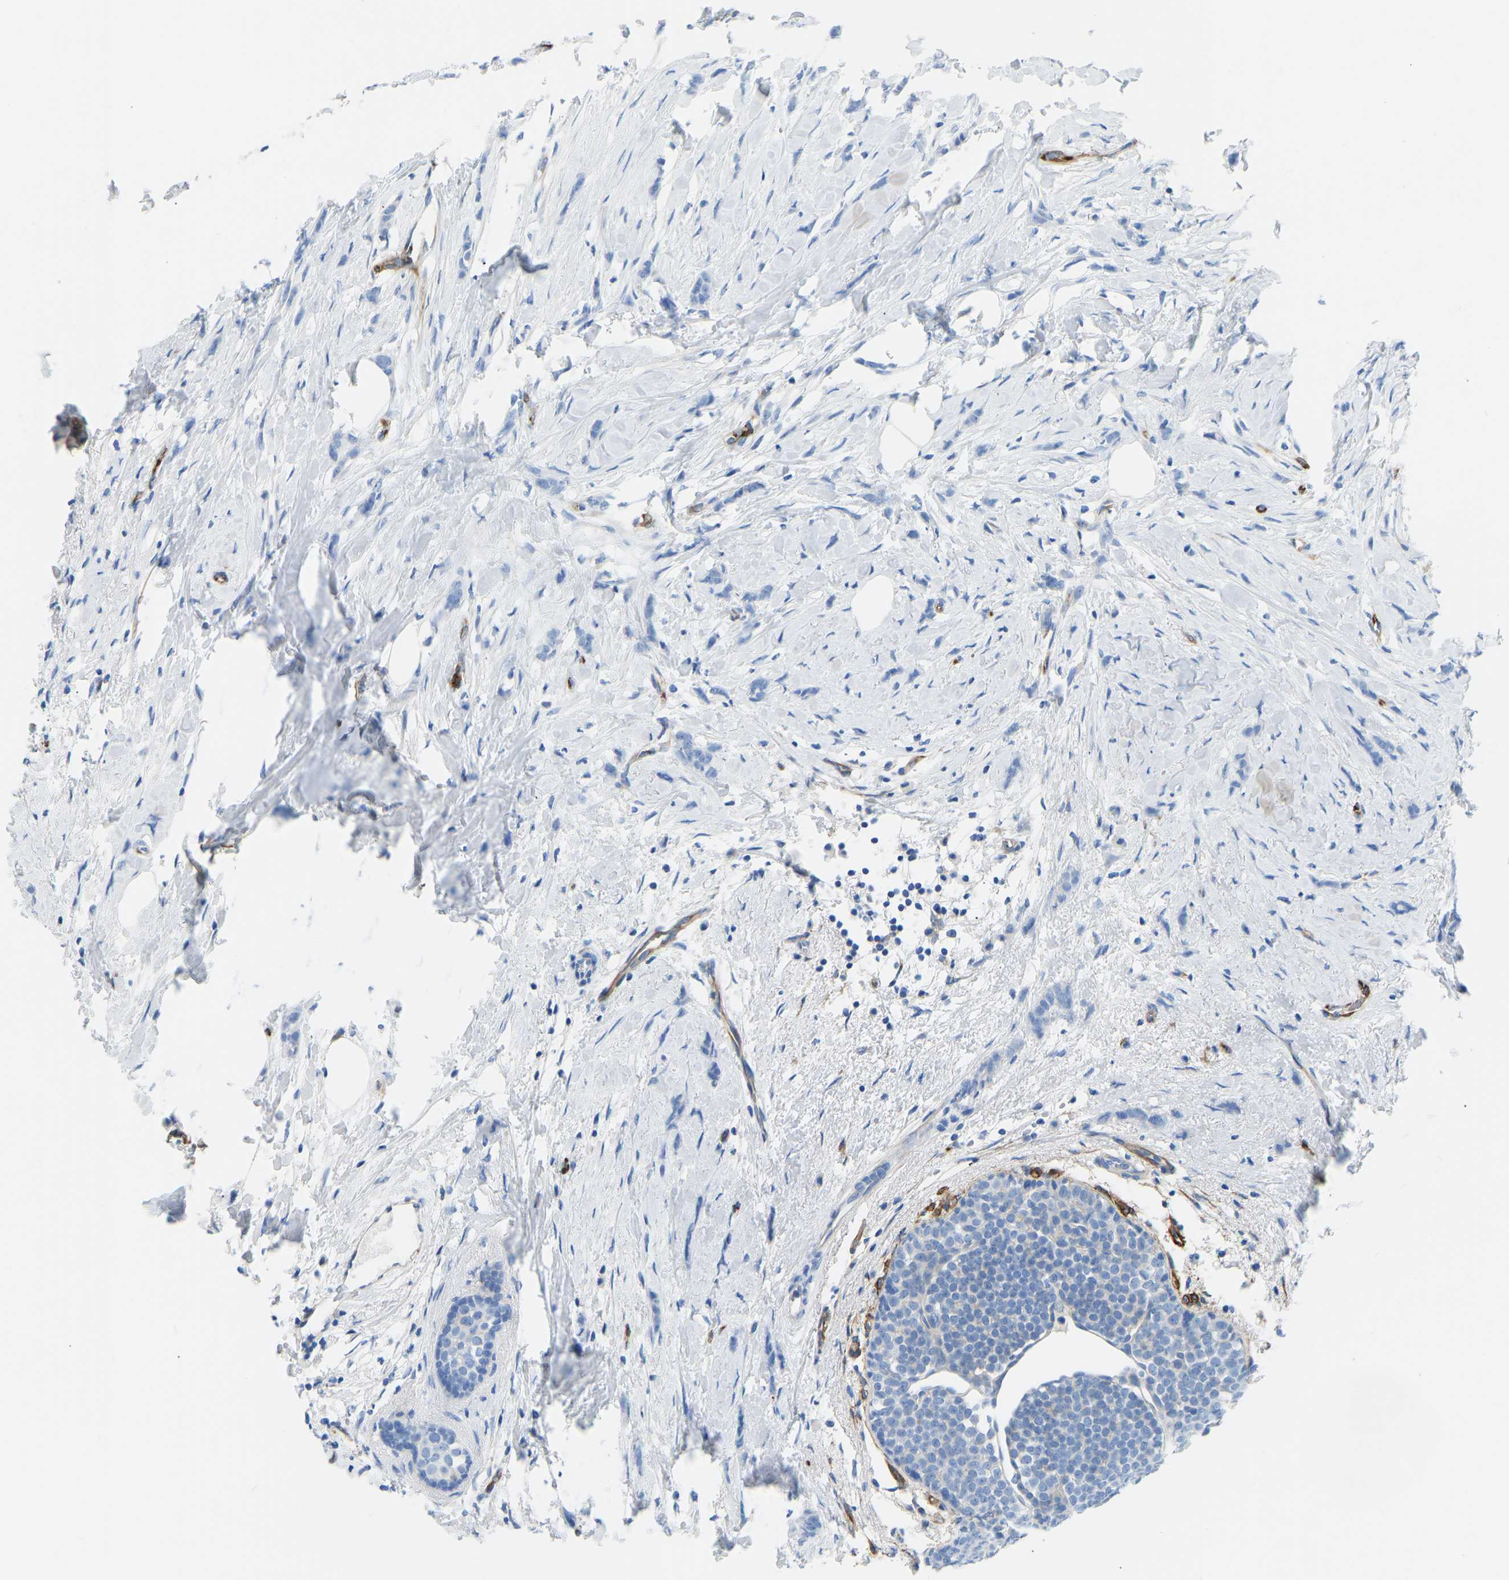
{"staining": {"intensity": "negative", "quantity": "none", "location": "none"}, "tissue": "breast cancer", "cell_type": "Tumor cells", "image_type": "cancer", "snomed": [{"axis": "morphology", "description": "Lobular carcinoma, in situ"}, {"axis": "morphology", "description": "Lobular carcinoma"}, {"axis": "topography", "description": "Breast"}], "caption": "Breast lobular carcinoma in situ stained for a protein using IHC shows no staining tumor cells.", "gene": "COL15A1", "patient": {"sex": "female", "age": 41}}